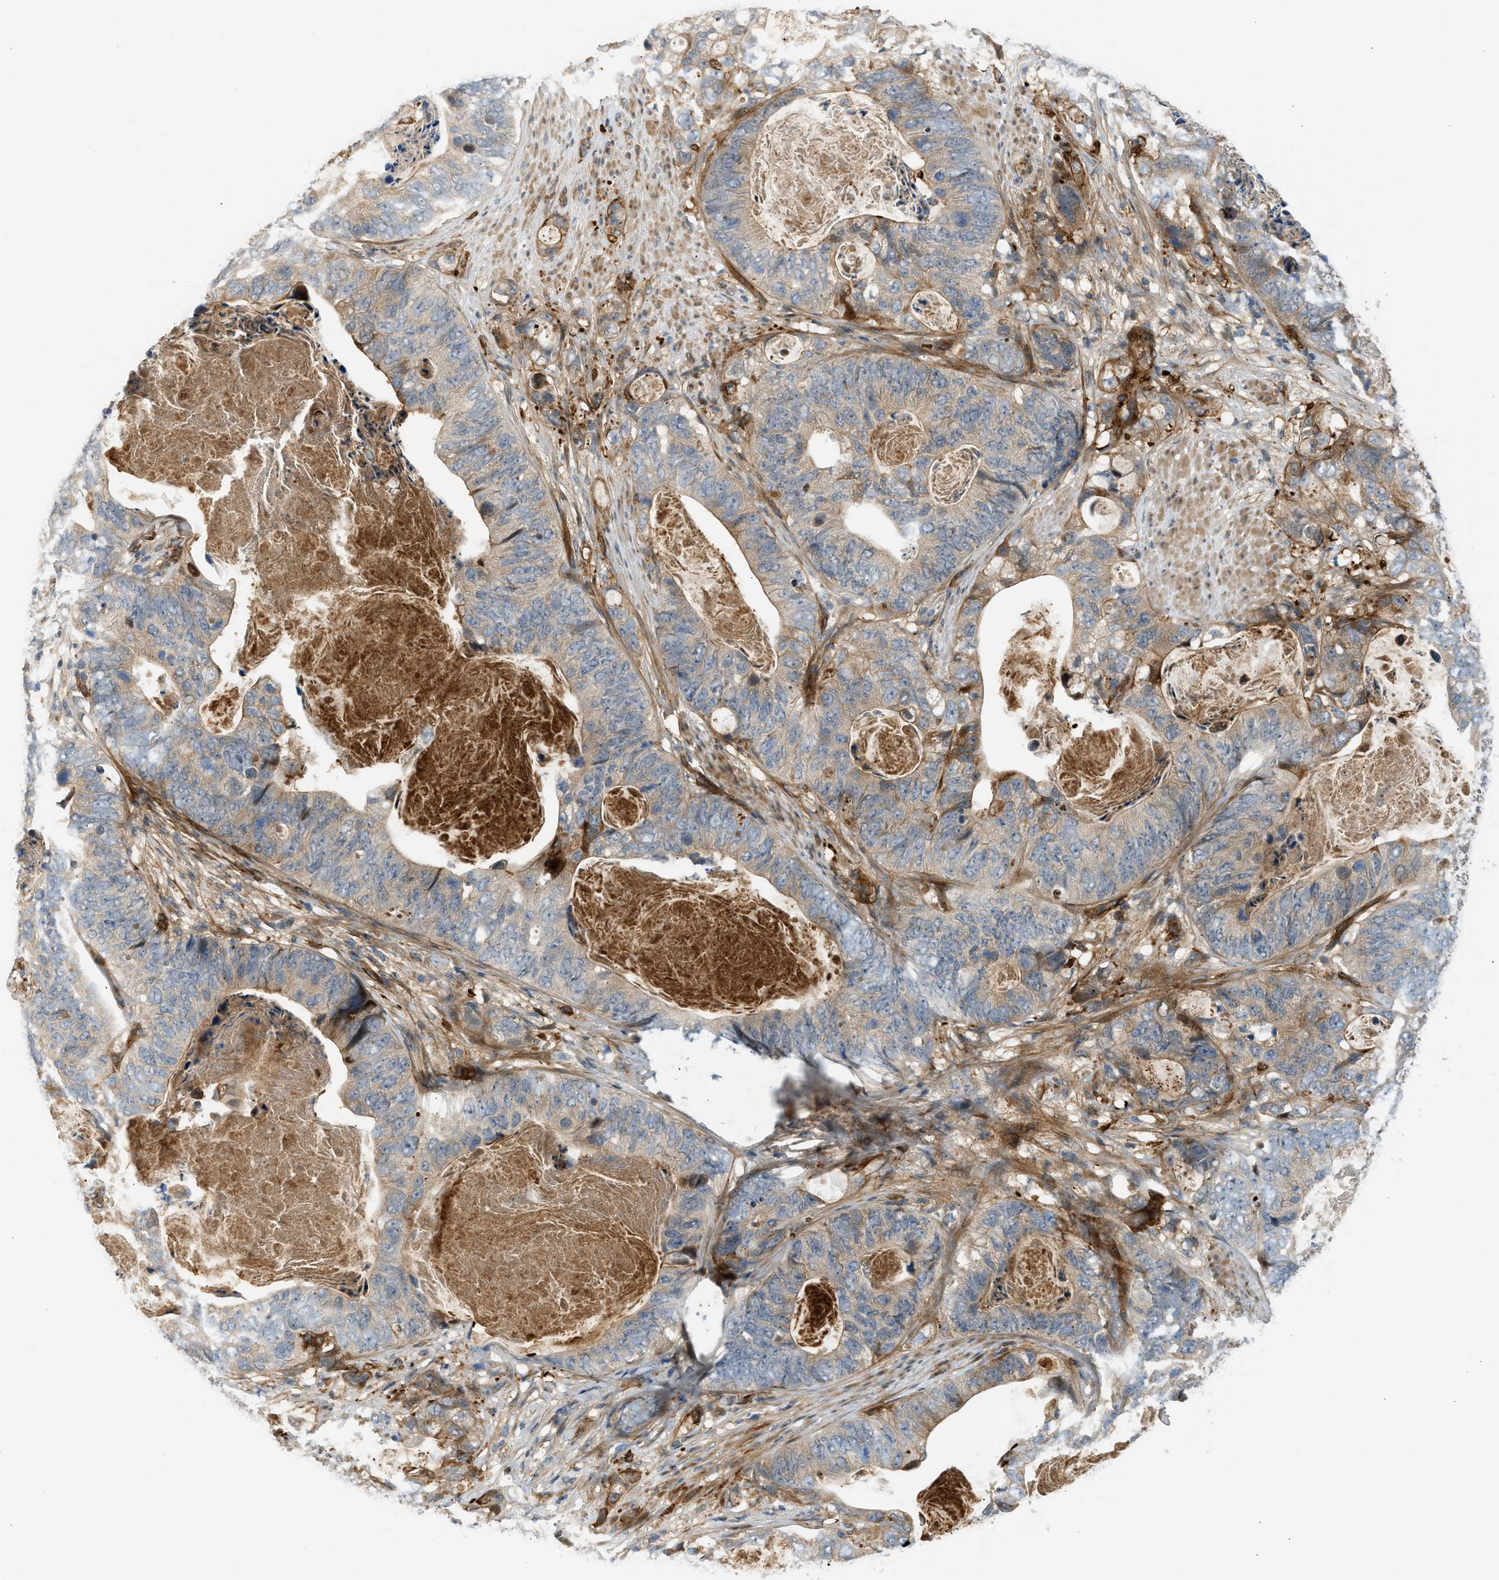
{"staining": {"intensity": "moderate", "quantity": ">75%", "location": "cytoplasmic/membranous"}, "tissue": "stomach cancer", "cell_type": "Tumor cells", "image_type": "cancer", "snomed": [{"axis": "morphology", "description": "Adenocarcinoma, NOS"}, {"axis": "topography", "description": "Stomach"}], "caption": "Adenocarcinoma (stomach) stained with IHC shows moderate cytoplasmic/membranous staining in about >75% of tumor cells.", "gene": "EDNRA", "patient": {"sex": "female", "age": 89}}